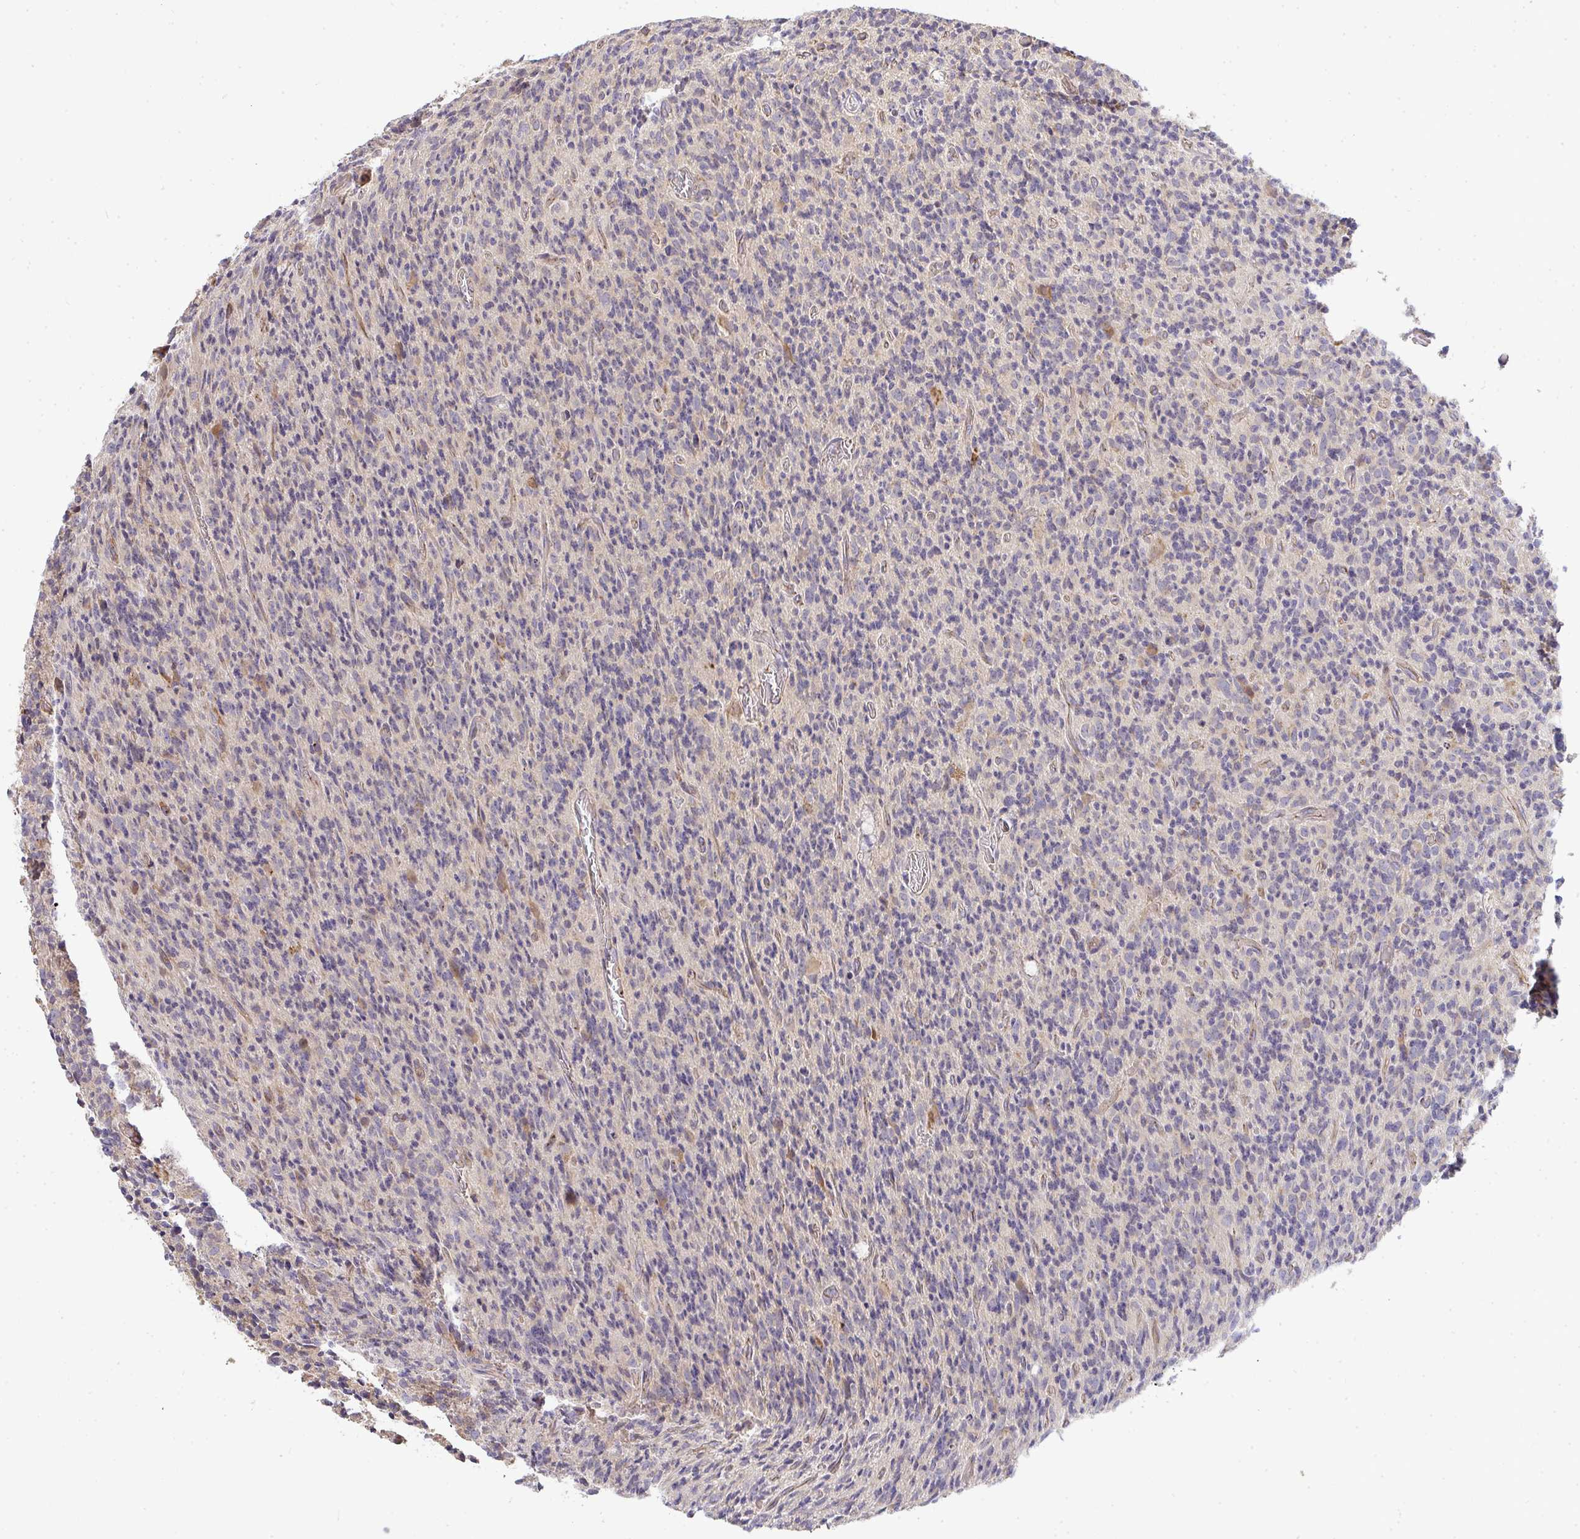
{"staining": {"intensity": "negative", "quantity": "none", "location": "none"}, "tissue": "glioma", "cell_type": "Tumor cells", "image_type": "cancer", "snomed": [{"axis": "morphology", "description": "Glioma, malignant, High grade"}, {"axis": "topography", "description": "Brain"}], "caption": "IHC micrograph of malignant glioma (high-grade) stained for a protein (brown), which displays no staining in tumor cells.", "gene": "B4GALT6", "patient": {"sex": "male", "age": 76}}